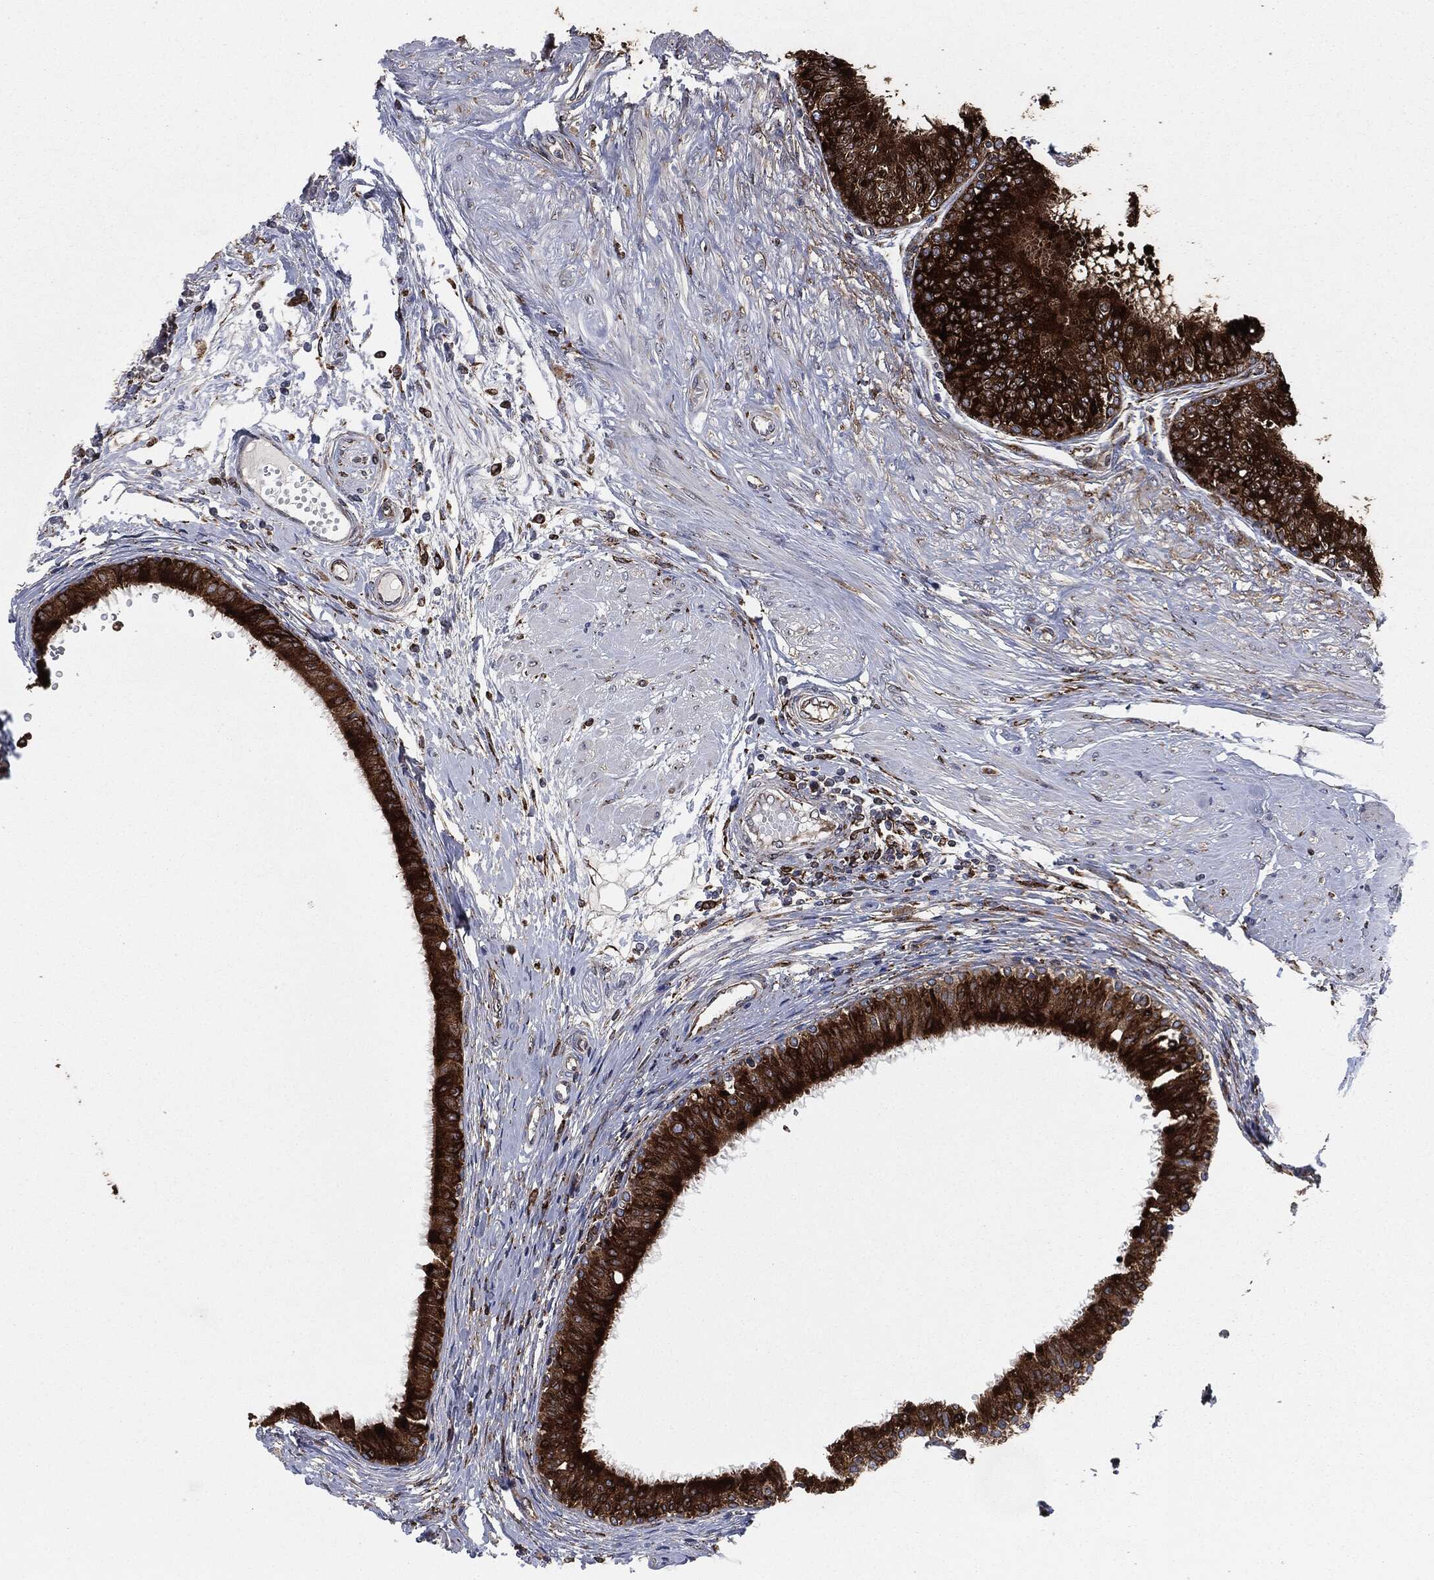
{"staining": {"intensity": "strong", "quantity": ">75%", "location": "cytoplasmic/membranous"}, "tissue": "epididymis", "cell_type": "Glandular cells", "image_type": "normal", "snomed": [{"axis": "morphology", "description": "Normal tissue, NOS"}, {"axis": "morphology", "description": "Seminoma, NOS"}, {"axis": "topography", "description": "Testis"}, {"axis": "topography", "description": "Epididymis"}], "caption": "Epididymis stained for a protein demonstrates strong cytoplasmic/membranous positivity in glandular cells.", "gene": "CALR", "patient": {"sex": "male", "age": 61}}